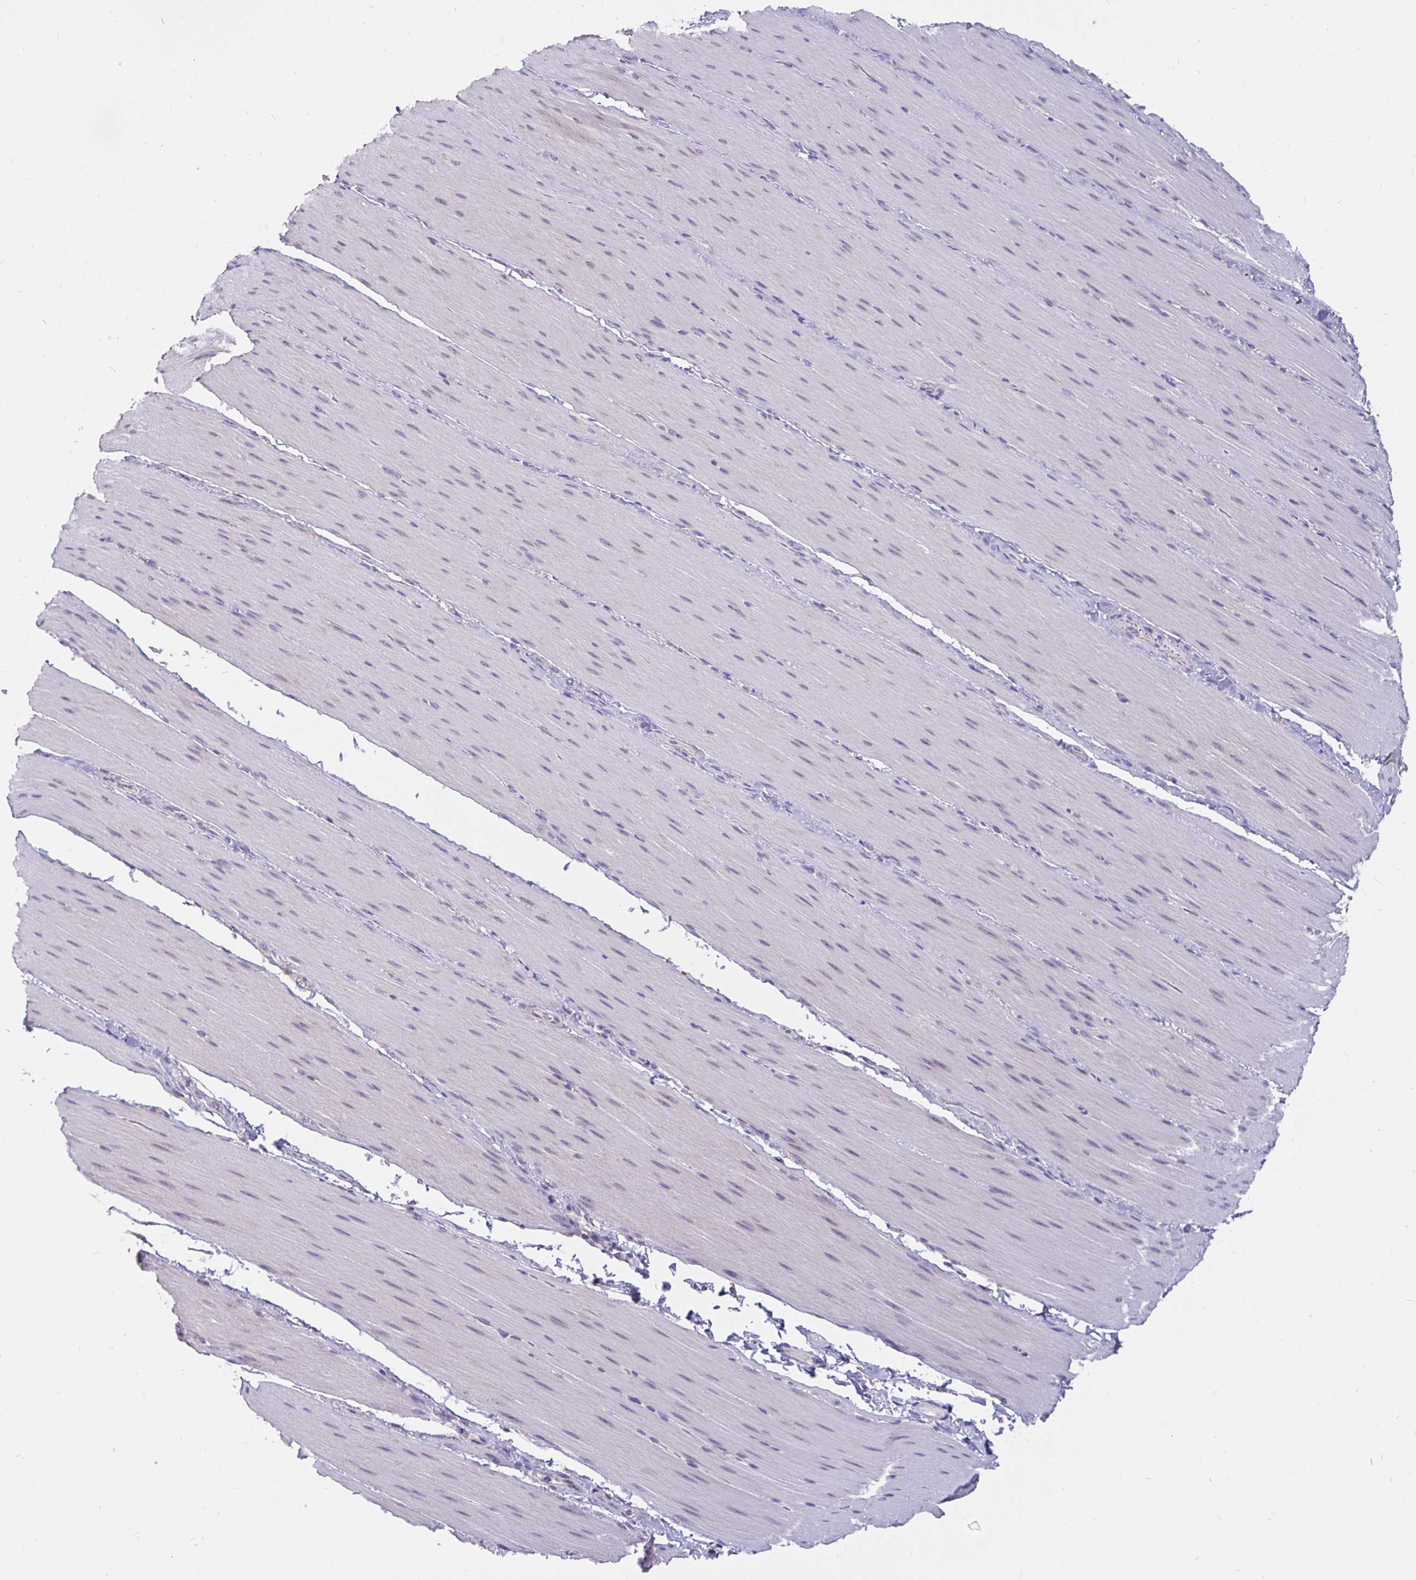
{"staining": {"intensity": "negative", "quantity": "none", "location": "none"}, "tissue": "smooth muscle", "cell_type": "Smooth muscle cells", "image_type": "normal", "snomed": [{"axis": "morphology", "description": "Normal tissue, NOS"}, {"axis": "topography", "description": "Smooth muscle"}, {"axis": "topography", "description": "Colon"}], "caption": "High power microscopy image of an immunohistochemistry image of normal smooth muscle, revealing no significant staining in smooth muscle cells.", "gene": "DNAI2", "patient": {"sex": "male", "age": 73}}